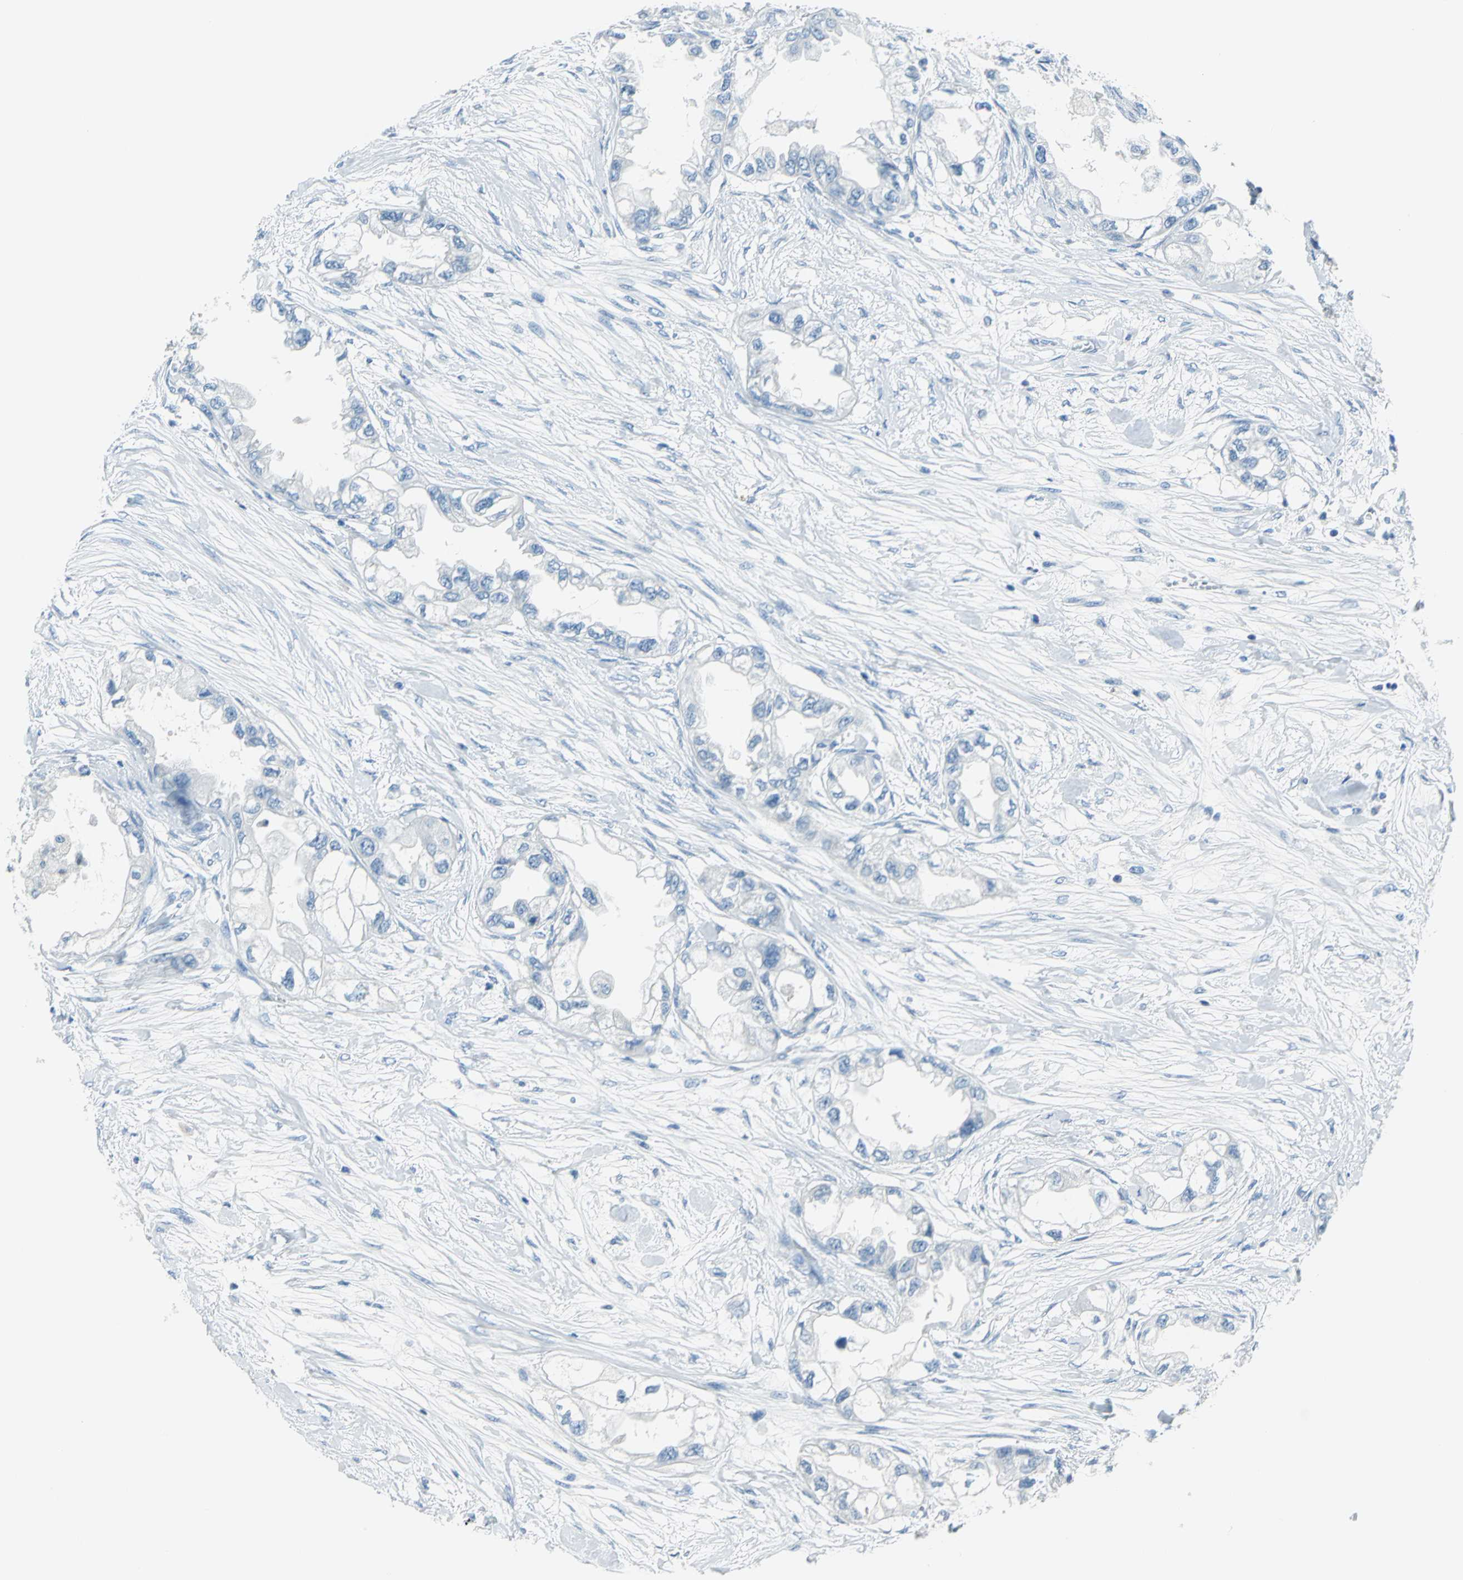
{"staining": {"intensity": "negative", "quantity": "none", "location": "none"}, "tissue": "endometrial cancer", "cell_type": "Tumor cells", "image_type": "cancer", "snomed": [{"axis": "morphology", "description": "Adenocarcinoma, NOS"}, {"axis": "topography", "description": "Endometrium"}], "caption": "Tumor cells show no significant expression in endometrial cancer.", "gene": "PKLR", "patient": {"sex": "female", "age": 67}}